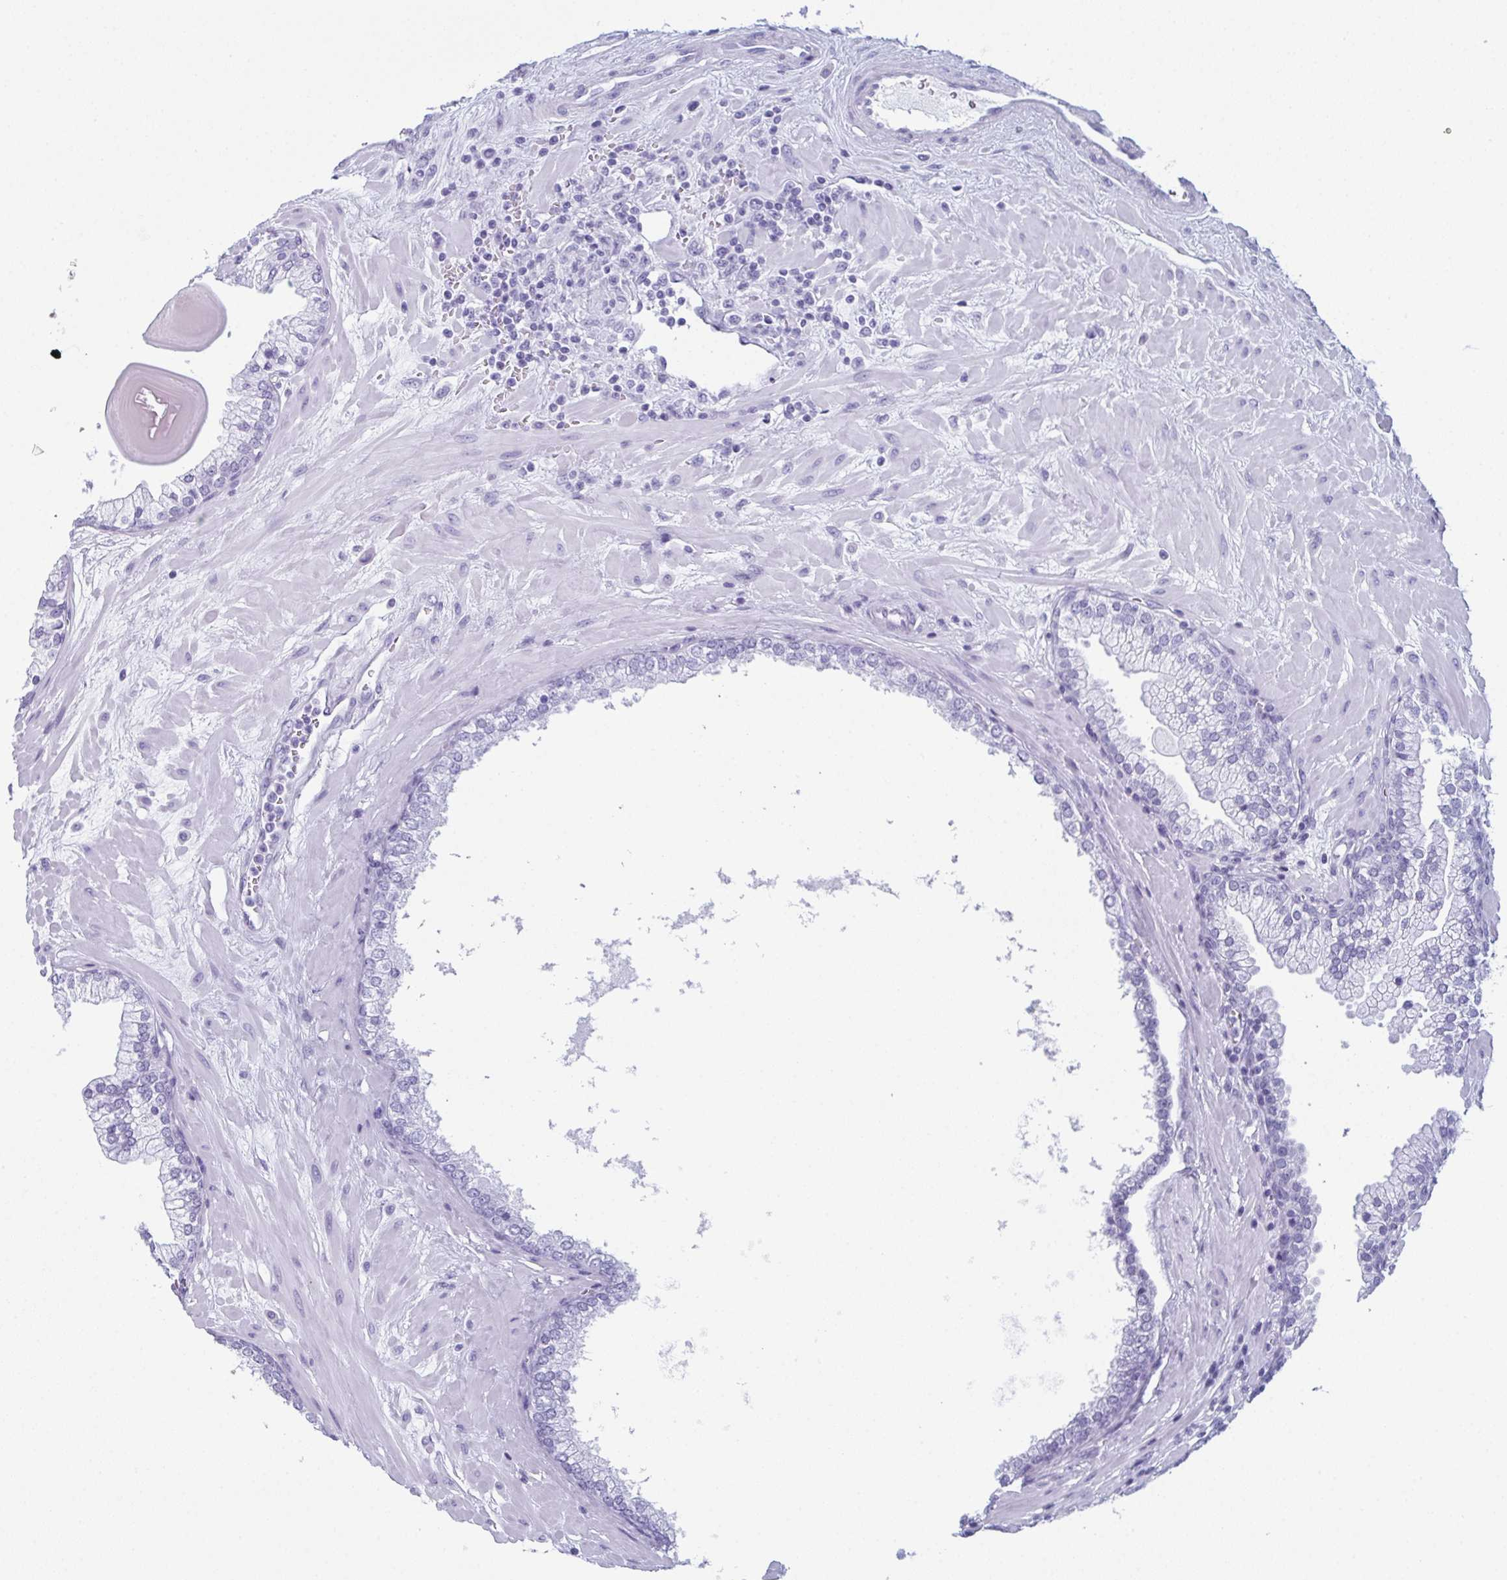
{"staining": {"intensity": "negative", "quantity": "none", "location": "none"}, "tissue": "prostate", "cell_type": "Glandular cells", "image_type": "normal", "snomed": [{"axis": "morphology", "description": "Normal tissue, NOS"}, {"axis": "topography", "description": "Prostate"}, {"axis": "topography", "description": "Peripheral nerve tissue"}], "caption": "An image of human prostate is negative for staining in glandular cells. (Brightfield microscopy of DAB (3,3'-diaminobenzidine) immunohistochemistry at high magnification).", "gene": "ENKUR", "patient": {"sex": "male", "age": 61}}